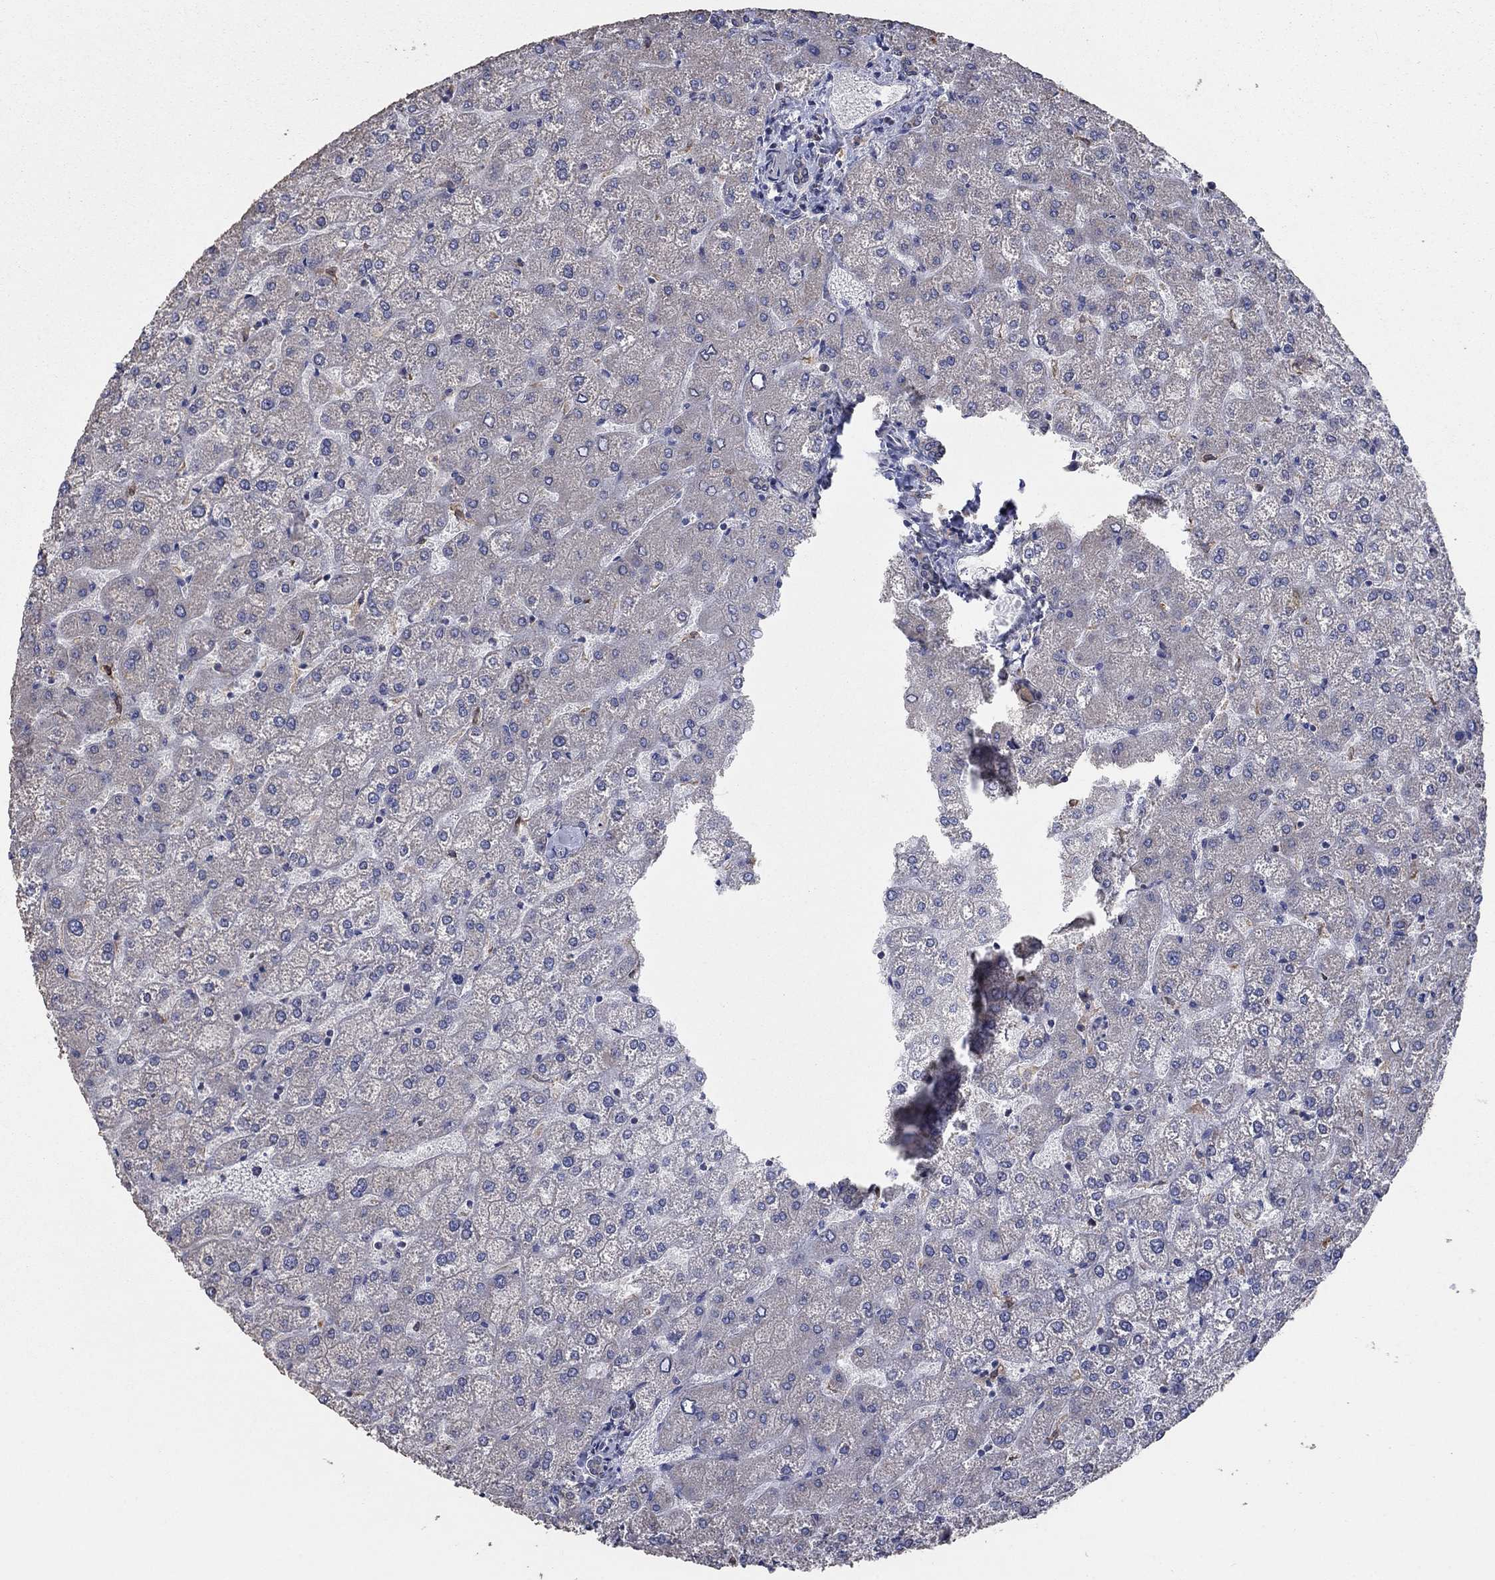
{"staining": {"intensity": "negative", "quantity": "none", "location": "none"}, "tissue": "liver", "cell_type": "Cholangiocytes", "image_type": "normal", "snomed": [{"axis": "morphology", "description": "Normal tissue, NOS"}, {"axis": "topography", "description": "Liver"}], "caption": "The photomicrograph displays no significant positivity in cholangiocytes of liver.", "gene": "NCEH1", "patient": {"sex": "female", "age": 32}}